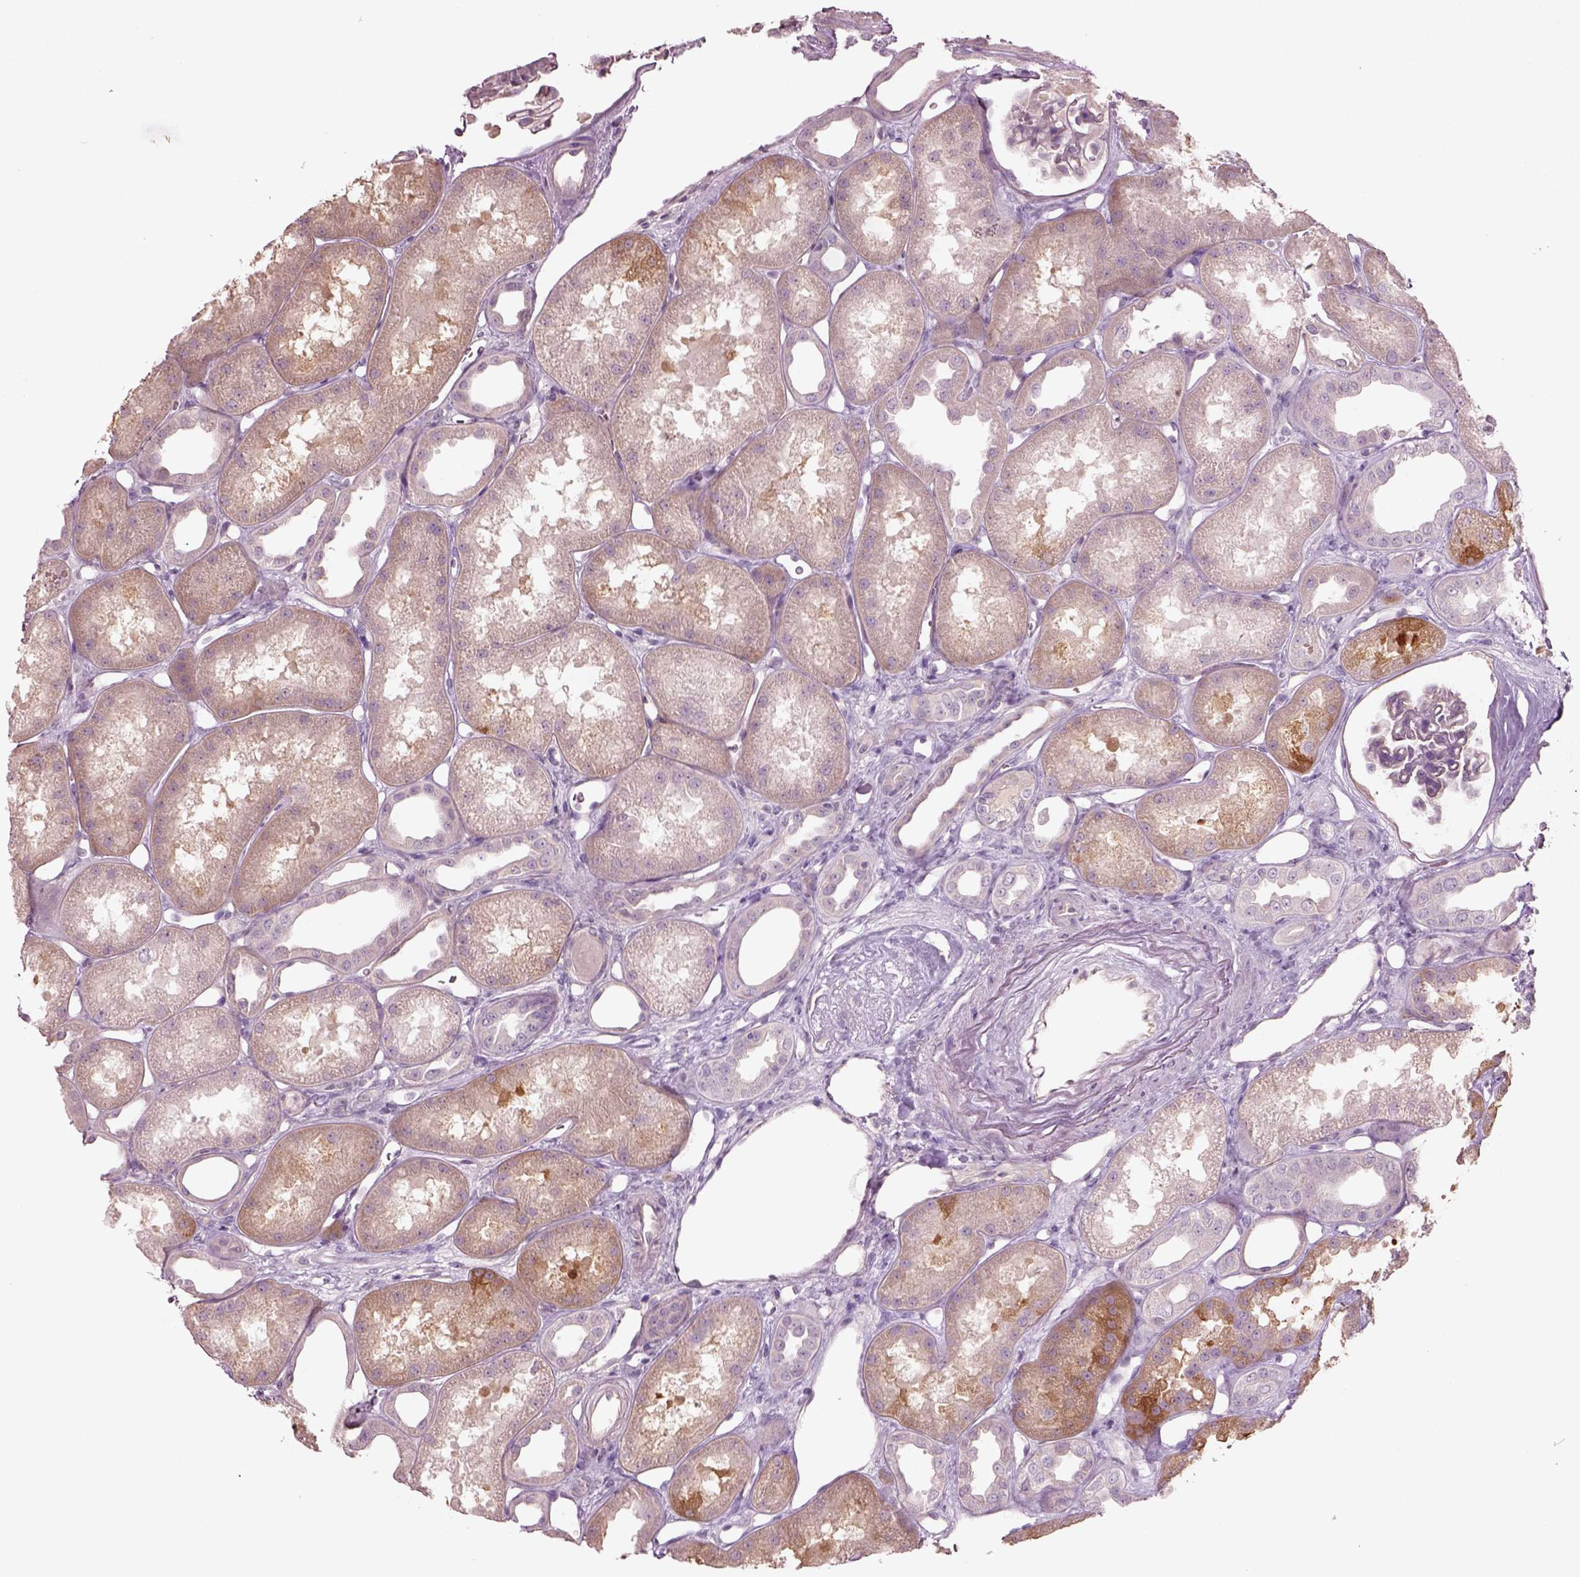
{"staining": {"intensity": "negative", "quantity": "none", "location": "none"}, "tissue": "kidney", "cell_type": "Cells in glomeruli", "image_type": "normal", "snomed": [{"axis": "morphology", "description": "Normal tissue, NOS"}, {"axis": "topography", "description": "Kidney"}], "caption": "Human kidney stained for a protein using immunohistochemistry (IHC) shows no expression in cells in glomeruli.", "gene": "DUOXA2", "patient": {"sex": "male", "age": 61}}